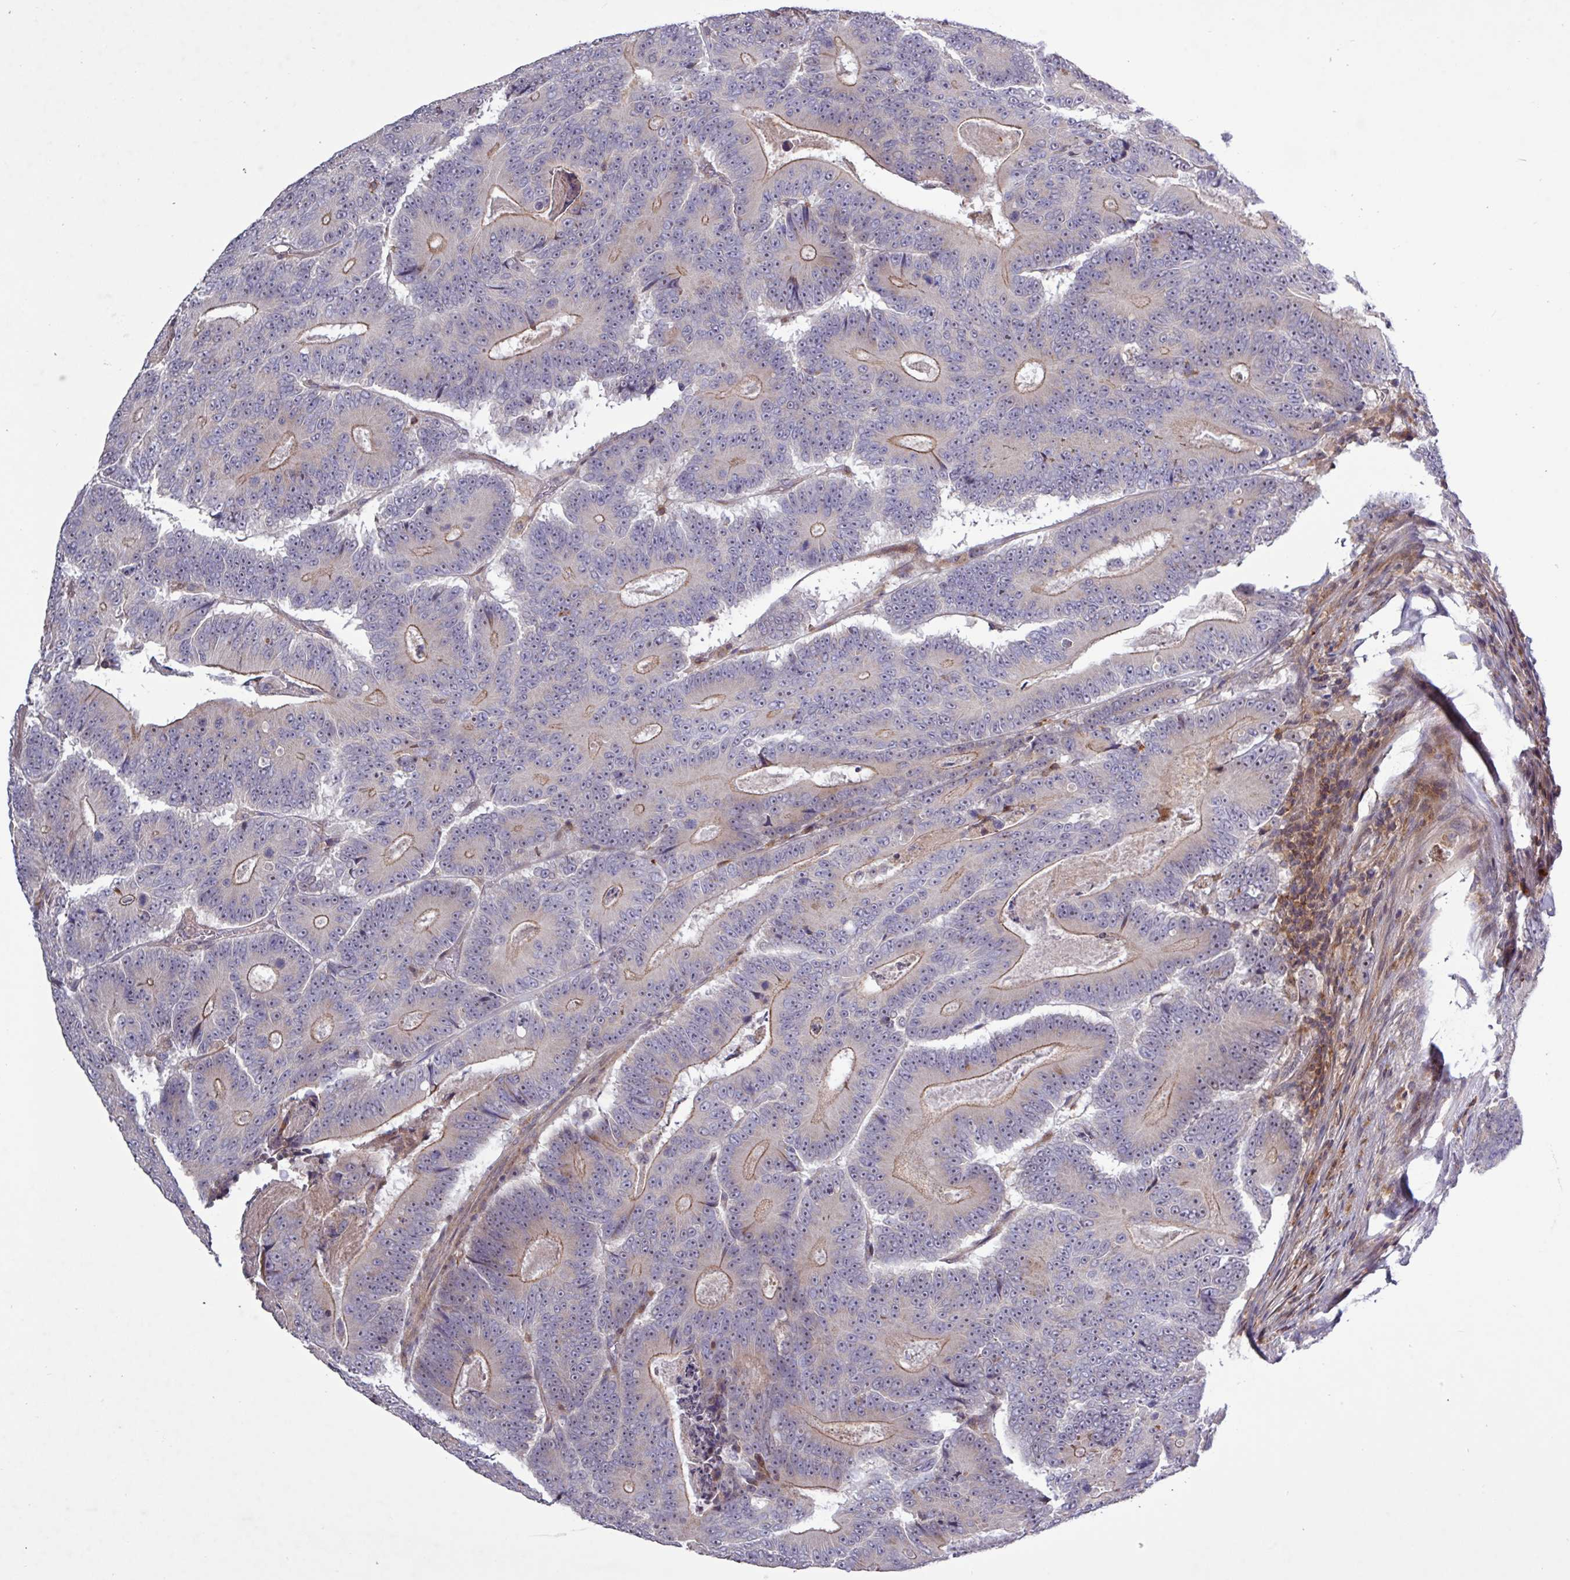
{"staining": {"intensity": "weak", "quantity": "25%-75%", "location": "cytoplasmic/membranous"}, "tissue": "colorectal cancer", "cell_type": "Tumor cells", "image_type": "cancer", "snomed": [{"axis": "morphology", "description": "Adenocarcinoma, NOS"}, {"axis": "topography", "description": "Colon"}], "caption": "Protein expression by immunohistochemistry (IHC) exhibits weak cytoplasmic/membranous expression in about 25%-75% of tumor cells in adenocarcinoma (colorectal).", "gene": "TNFSF12", "patient": {"sex": "male", "age": 83}}